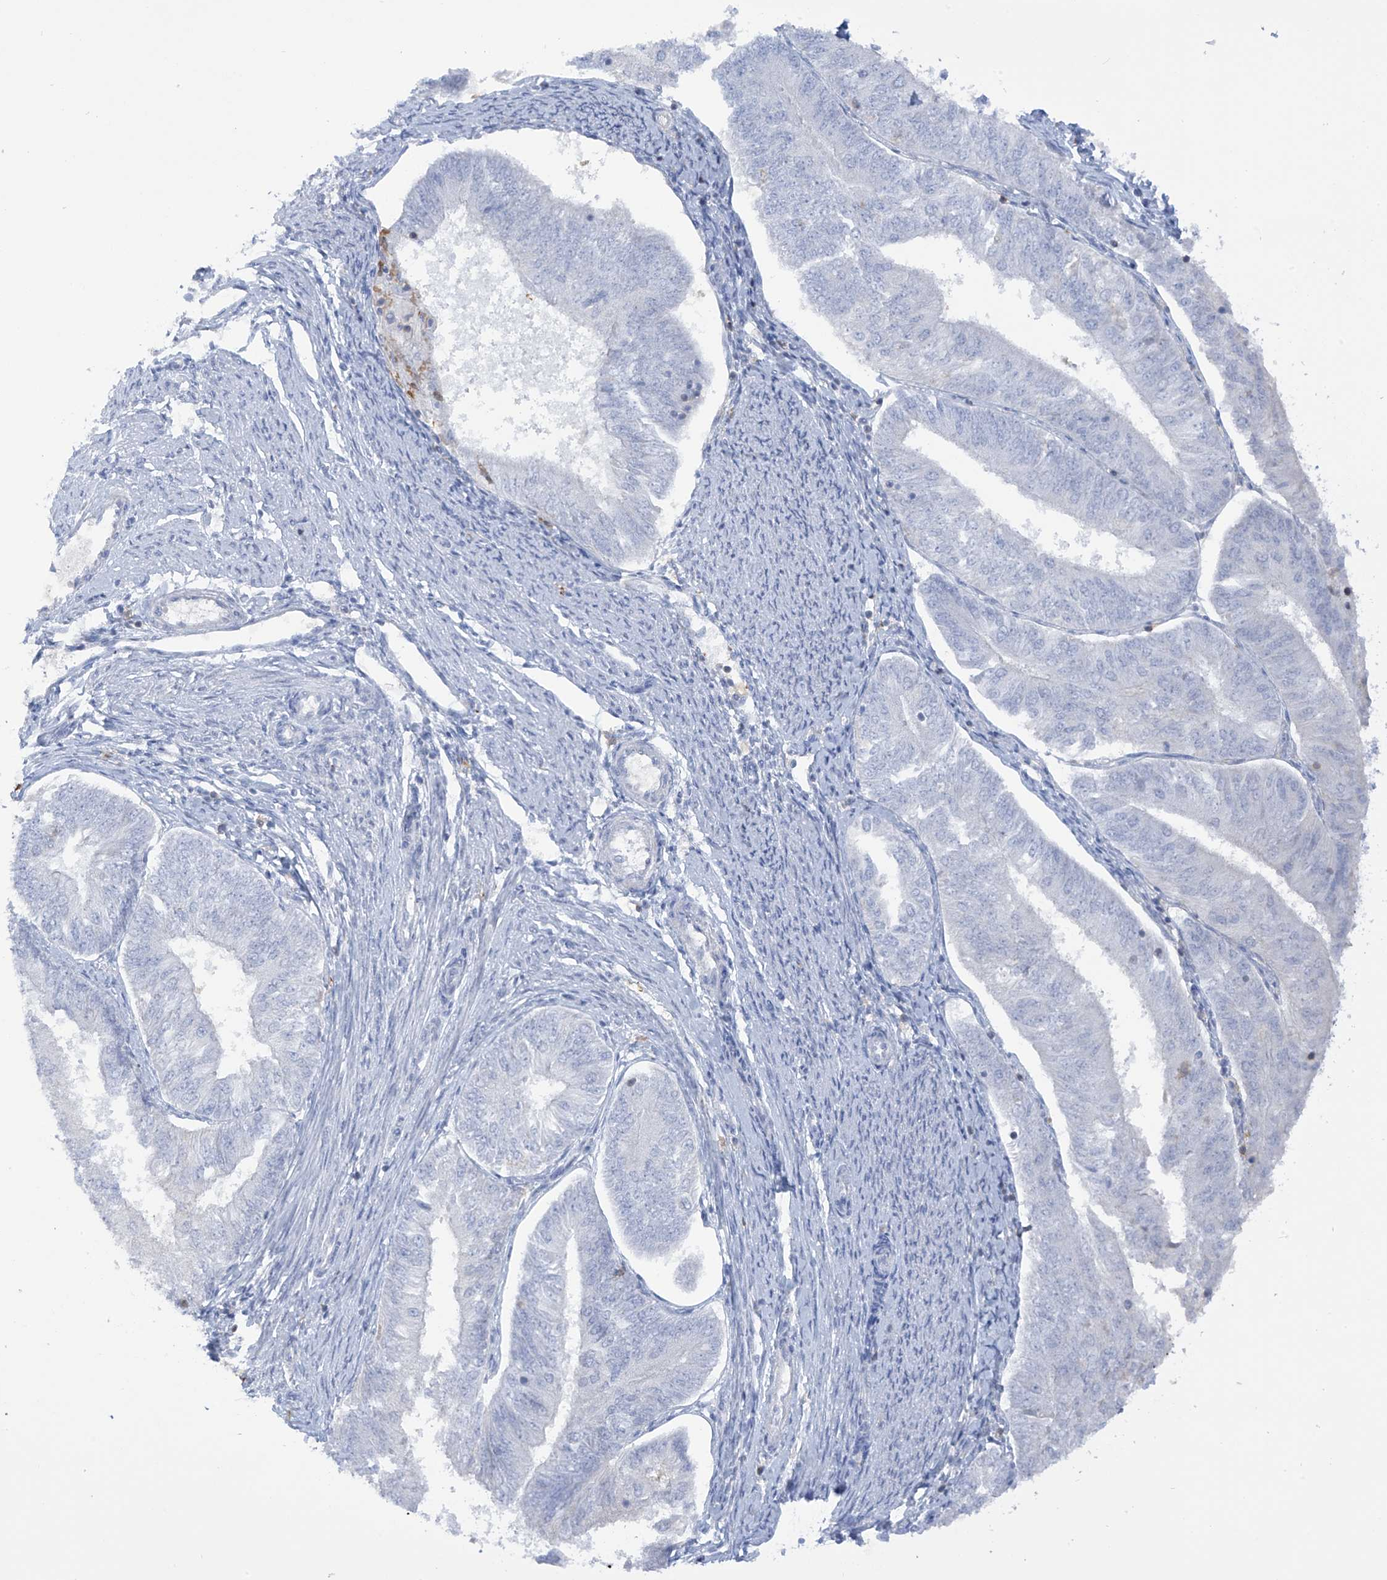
{"staining": {"intensity": "negative", "quantity": "none", "location": "none"}, "tissue": "endometrial cancer", "cell_type": "Tumor cells", "image_type": "cancer", "snomed": [{"axis": "morphology", "description": "Adenocarcinoma, NOS"}, {"axis": "topography", "description": "Endometrium"}], "caption": "DAB (3,3'-diaminobenzidine) immunohistochemical staining of human endometrial cancer displays no significant positivity in tumor cells. (DAB immunohistochemistry visualized using brightfield microscopy, high magnification).", "gene": "TRMT2B", "patient": {"sex": "female", "age": 58}}